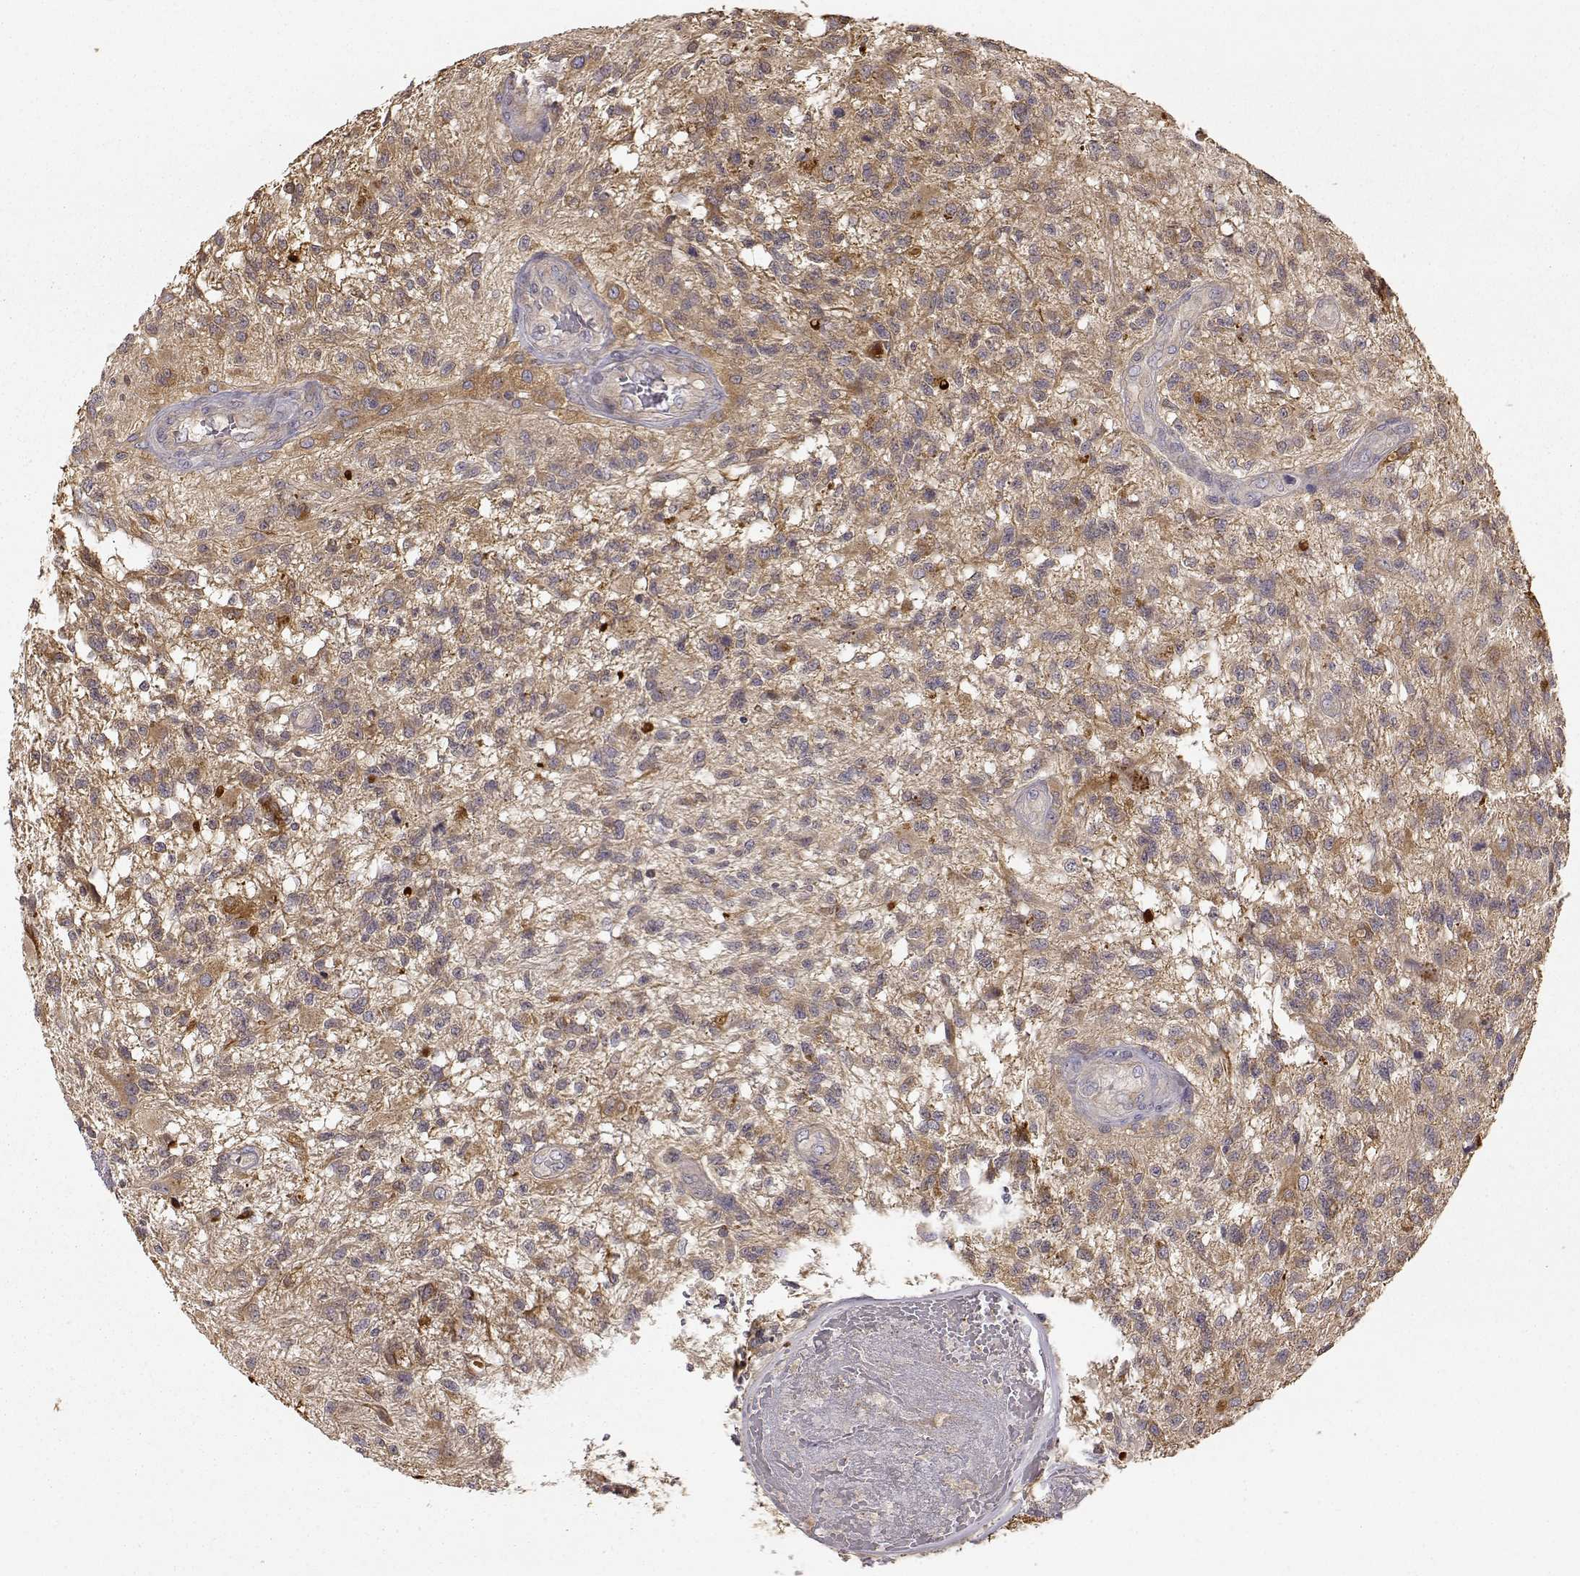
{"staining": {"intensity": "moderate", "quantity": ">75%", "location": "cytoplasmic/membranous"}, "tissue": "glioma", "cell_type": "Tumor cells", "image_type": "cancer", "snomed": [{"axis": "morphology", "description": "Glioma, malignant, High grade"}, {"axis": "topography", "description": "Brain"}], "caption": "High-grade glioma (malignant) stained with a brown dye demonstrates moderate cytoplasmic/membranous positive positivity in about >75% of tumor cells.", "gene": "CRIM1", "patient": {"sex": "male", "age": 56}}